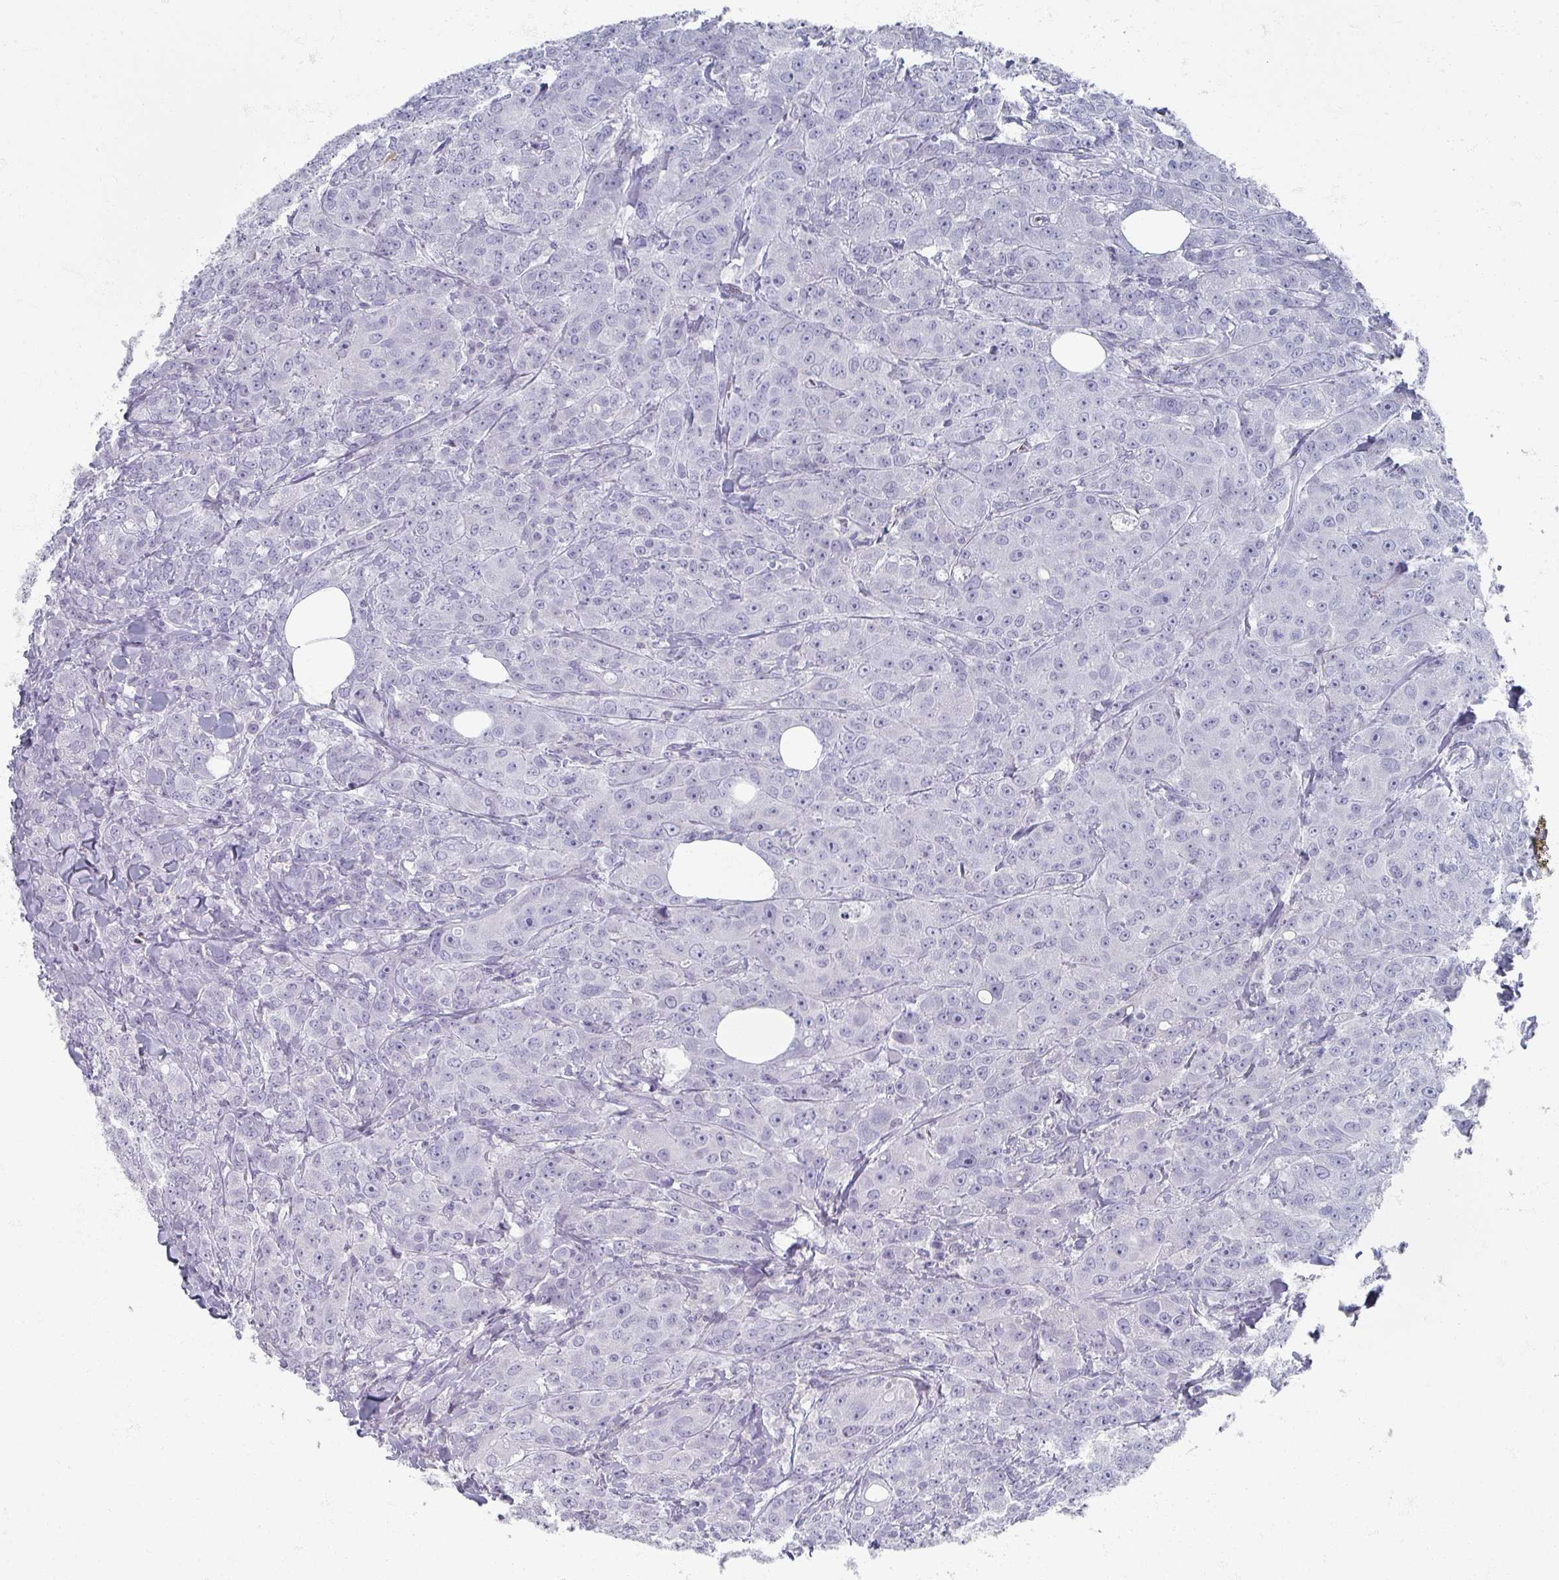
{"staining": {"intensity": "negative", "quantity": "none", "location": "none"}, "tissue": "breast cancer", "cell_type": "Tumor cells", "image_type": "cancer", "snomed": [{"axis": "morphology", "description": "Duct carcinoma"}, {"axis": "topography", "description": "Breast"}], "caption": "Tumor cells are negative for brown protein staining in intraductal carcinoma (breast). Nuclei are stained in blue.", "gene": "OMG", "patient": {"sex": "female", "age": 43}}